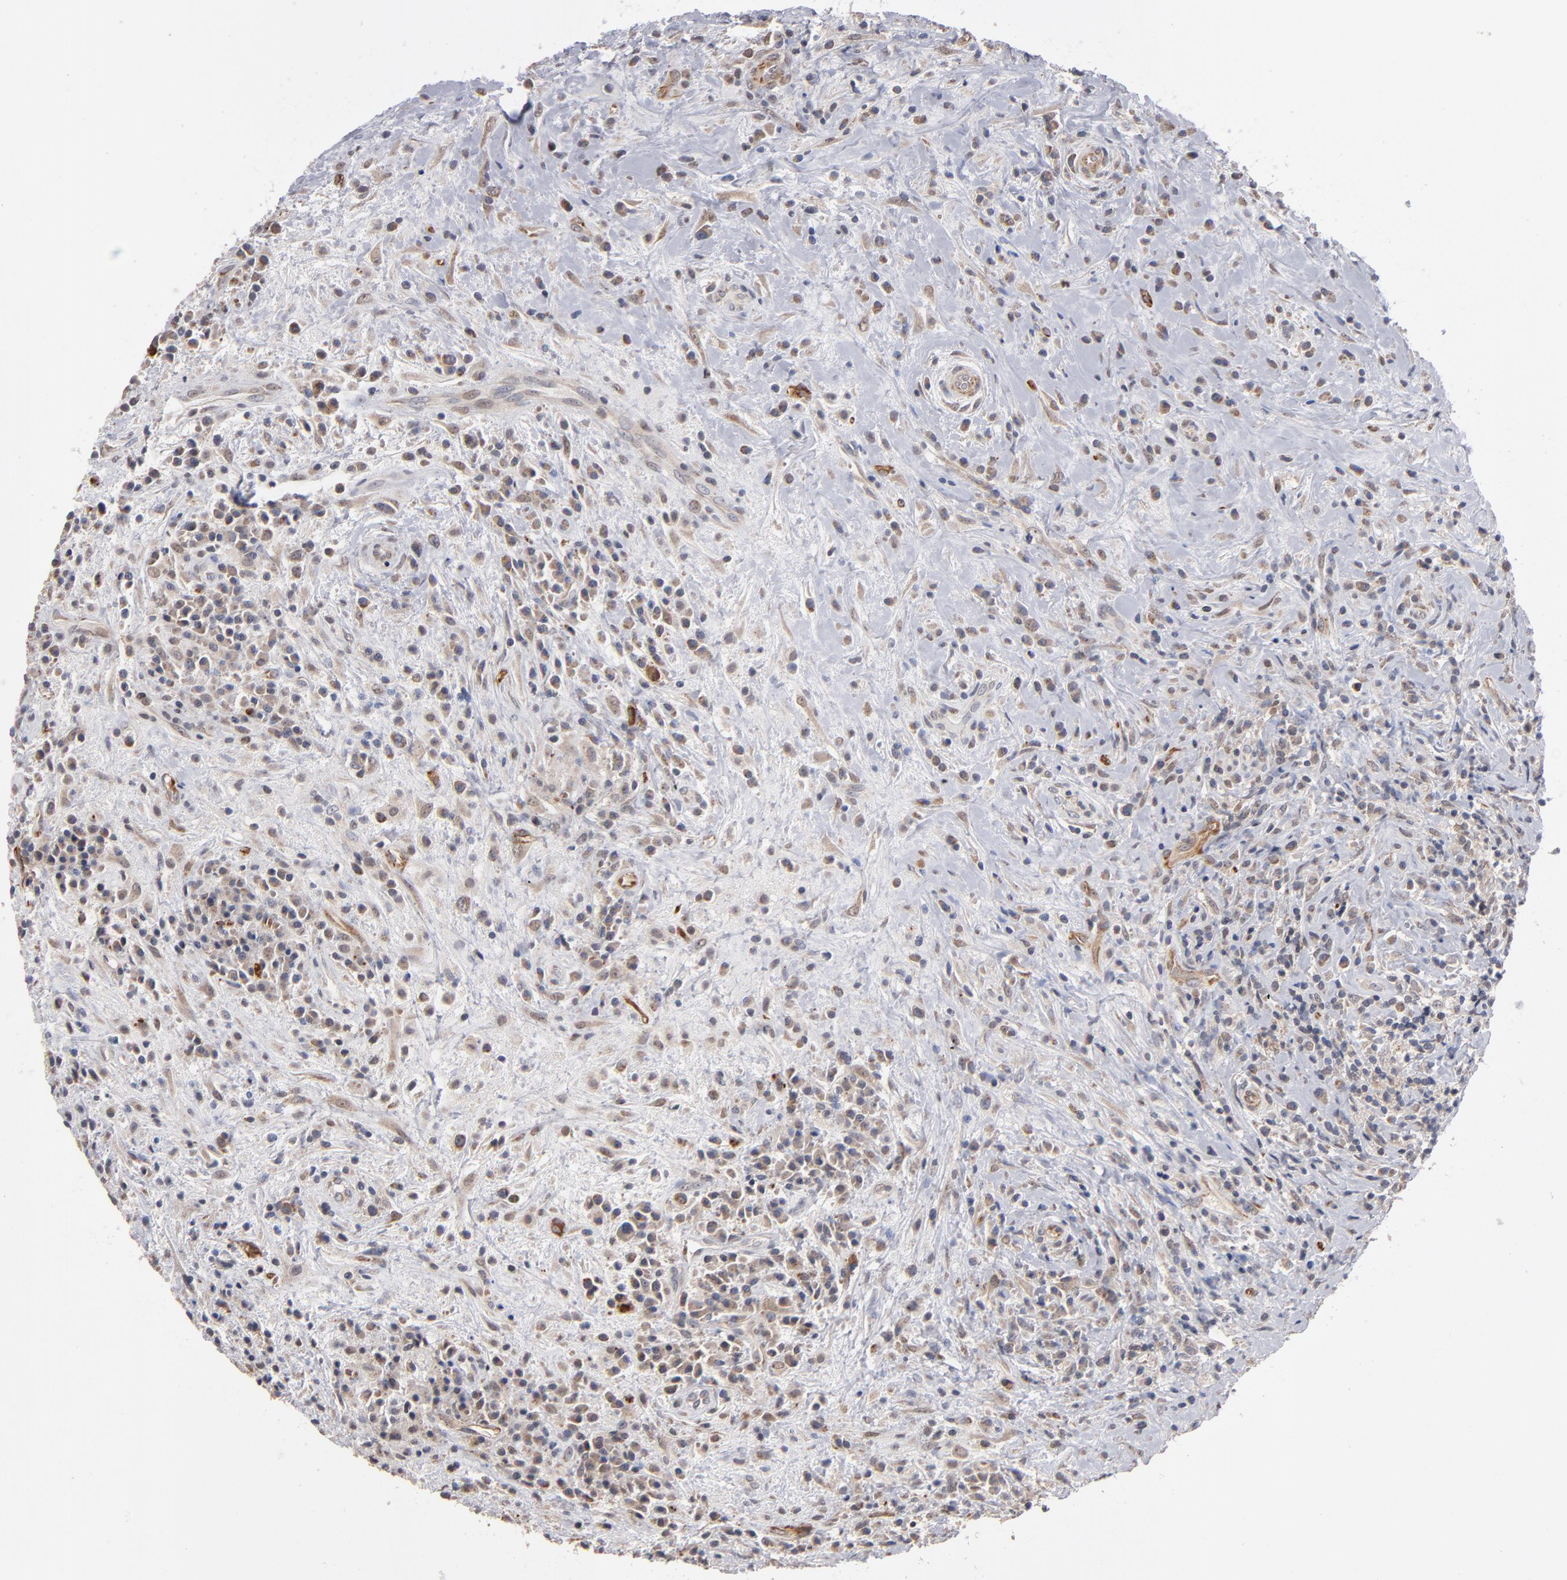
{"staining": {"intensity": "moderate", "quantity": ">75%", "location": "cytoplasmic/membranous"}, "tissue": "lymphoma", "cell_type": "Tumor cells", "image_type": "cancer", "snomed": [{"axis": "morphology", "description": "Hodgkin's disease, NOS"}, {"axis": "topography", "description": "Lymph node"}], "caption": "An immunohistochemistry image of neoplastic tissue is shown. Protein staining in brown highlights moderate cytoplasmic/membranous positivity in lymphoma within tumor cells.", "gene": "MIPOL1", "patient": {"sex": "female", "age": 25}}